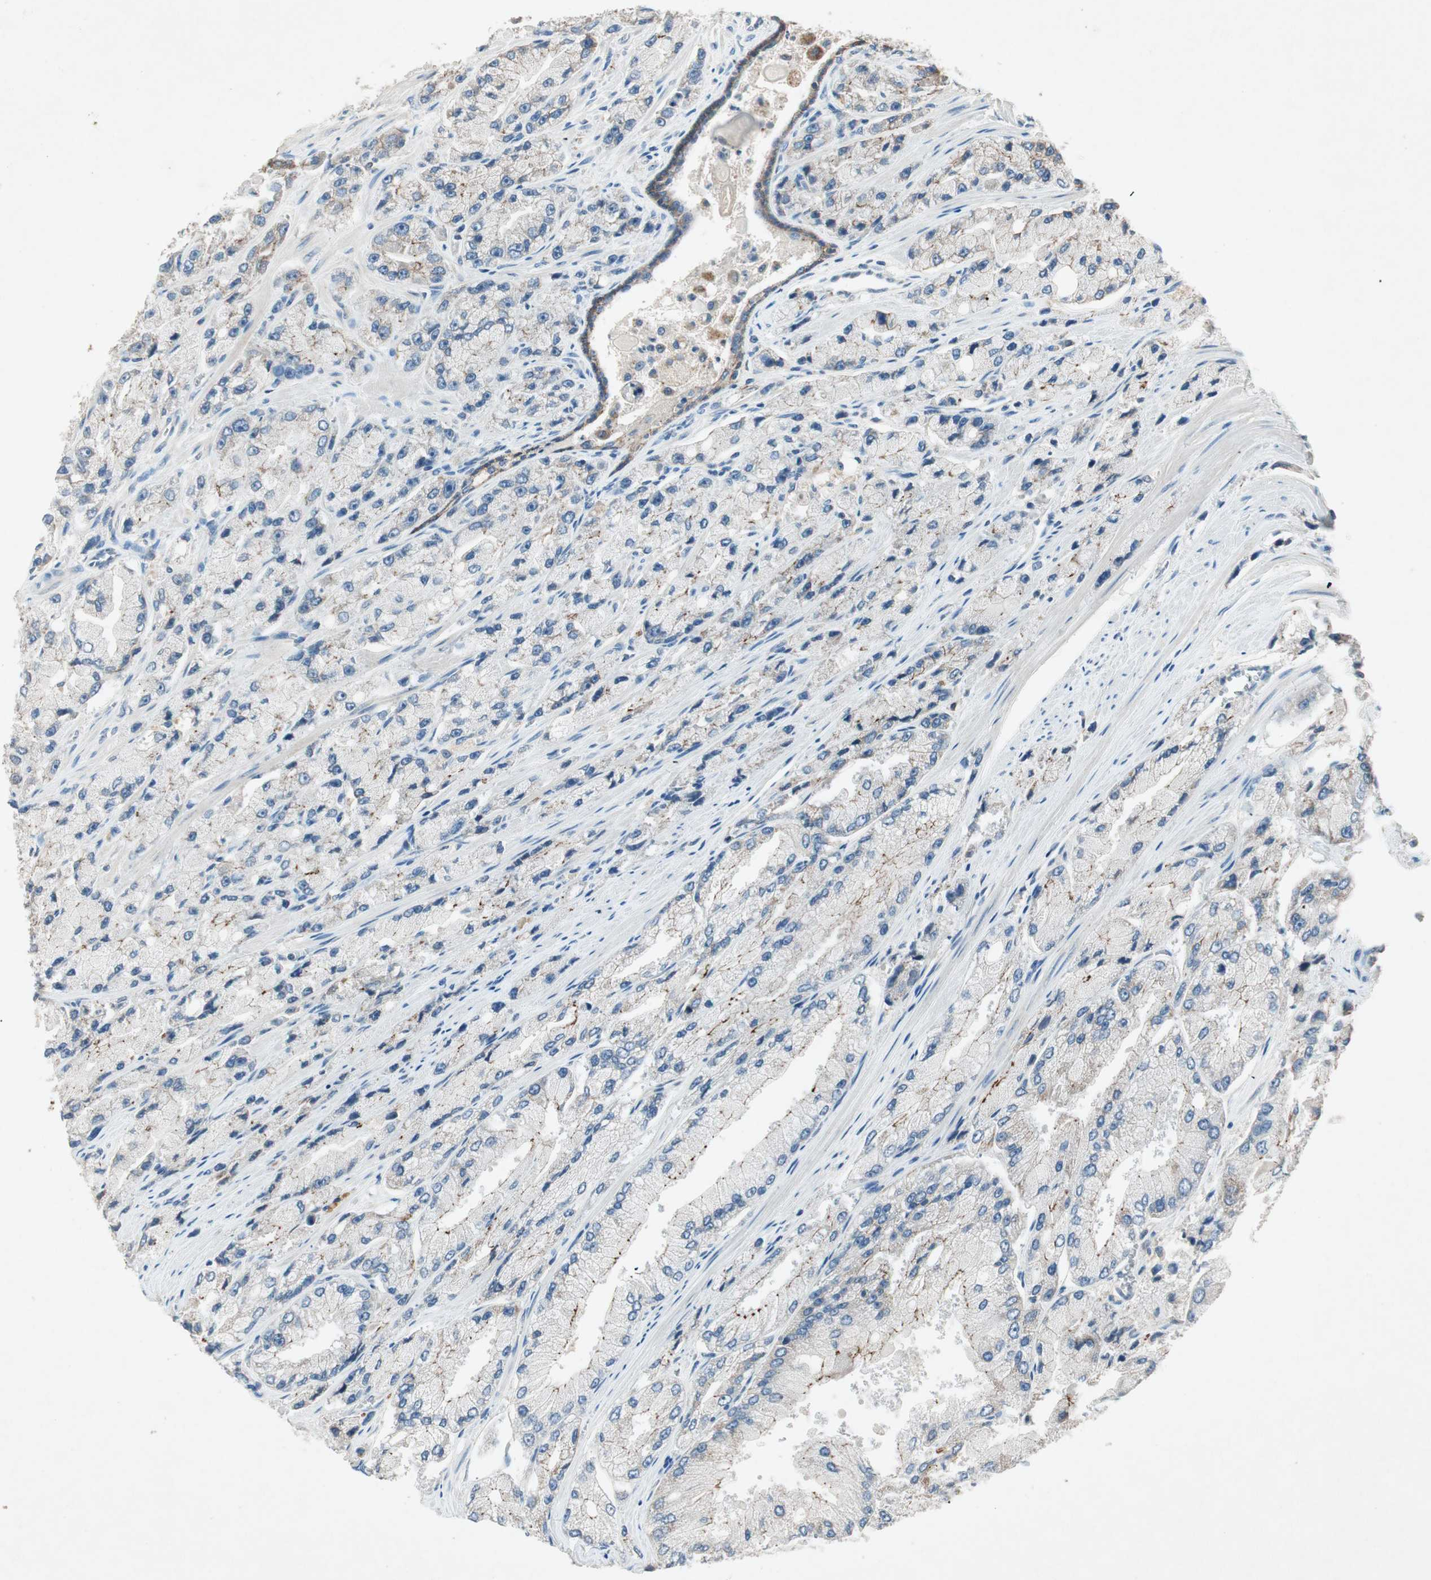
{"staining": {"intensity": "weak", "quantity": "<25%", "location": "cytoplasmic/membranous"}, "tissue": "prostate cancer", "cell_type": "Tumor cells", "image_type": "cancer", "snomed": [{"axis": "morphology", "description": "Adenocarcinoma, High grade"}, {"axis": "topography", "description": "Prostate"}], "caption": "Immunohistochemistry histopathology image of prostate cancer (high-grade adenocarcinoma) stained for a protein (brown), which demonstrates no staining in tumor cells.", "gene": "NKAIN1", "patient": {"sex": "male", "age": 58}}